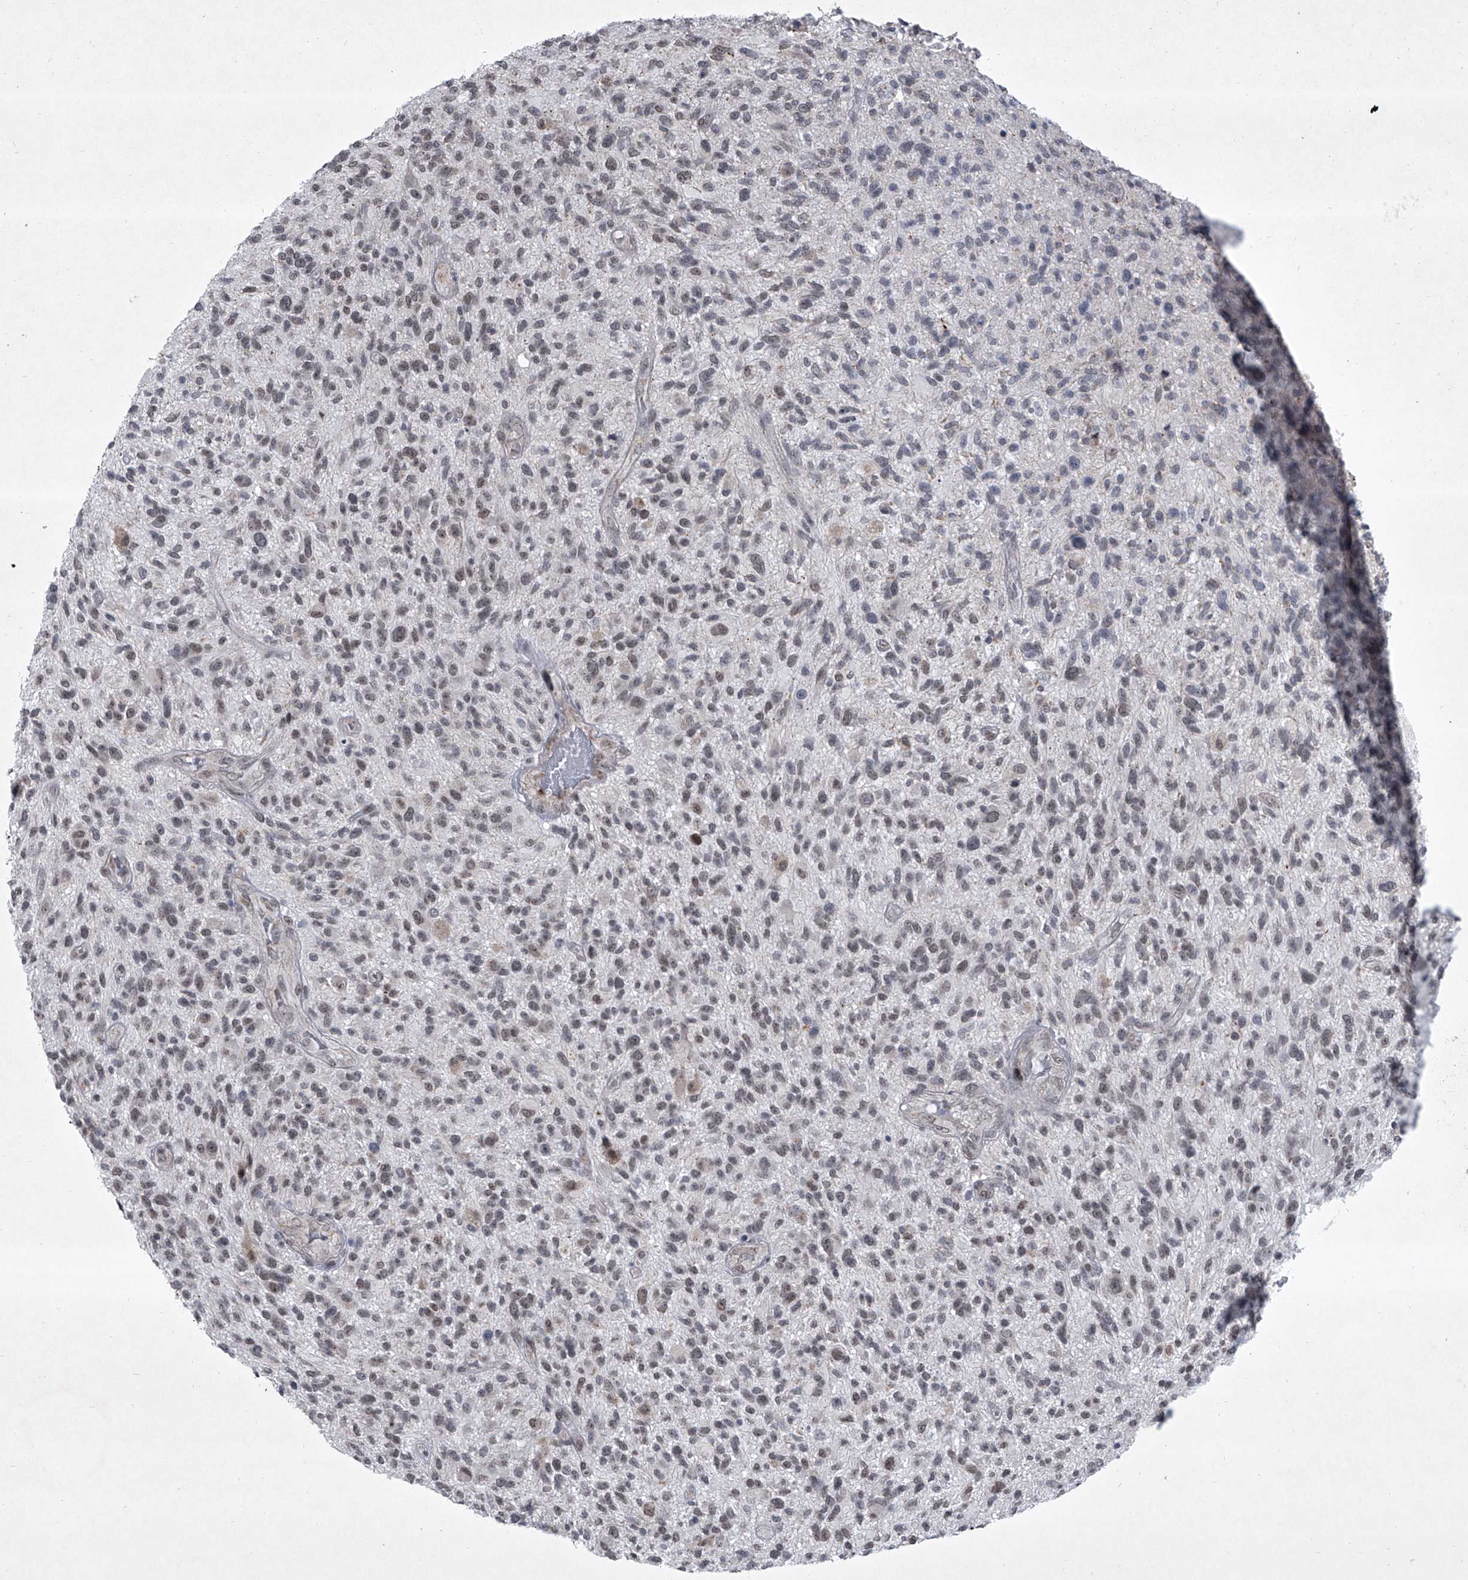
{"staining": {"intensity": "weak", "quantity": "25%-75%", "location": "nuclear"}, "tissue": "glioma", "cell_type": "Tumor cells", "image_type": "cancer", "snomed": [{"axis": "morphology", "description": "Glioma, malignant, High grade"}, {"axis": "topography", "description": "Brain"}], "caption": "Immunohistochemical staining of high-grade glioma (malignant) displays low levels of weak nuclear positivity in approximately 25%-75% of tumor cells.", "gene": "MLLT1", "patient": {"sex": "male", "age": 47}}